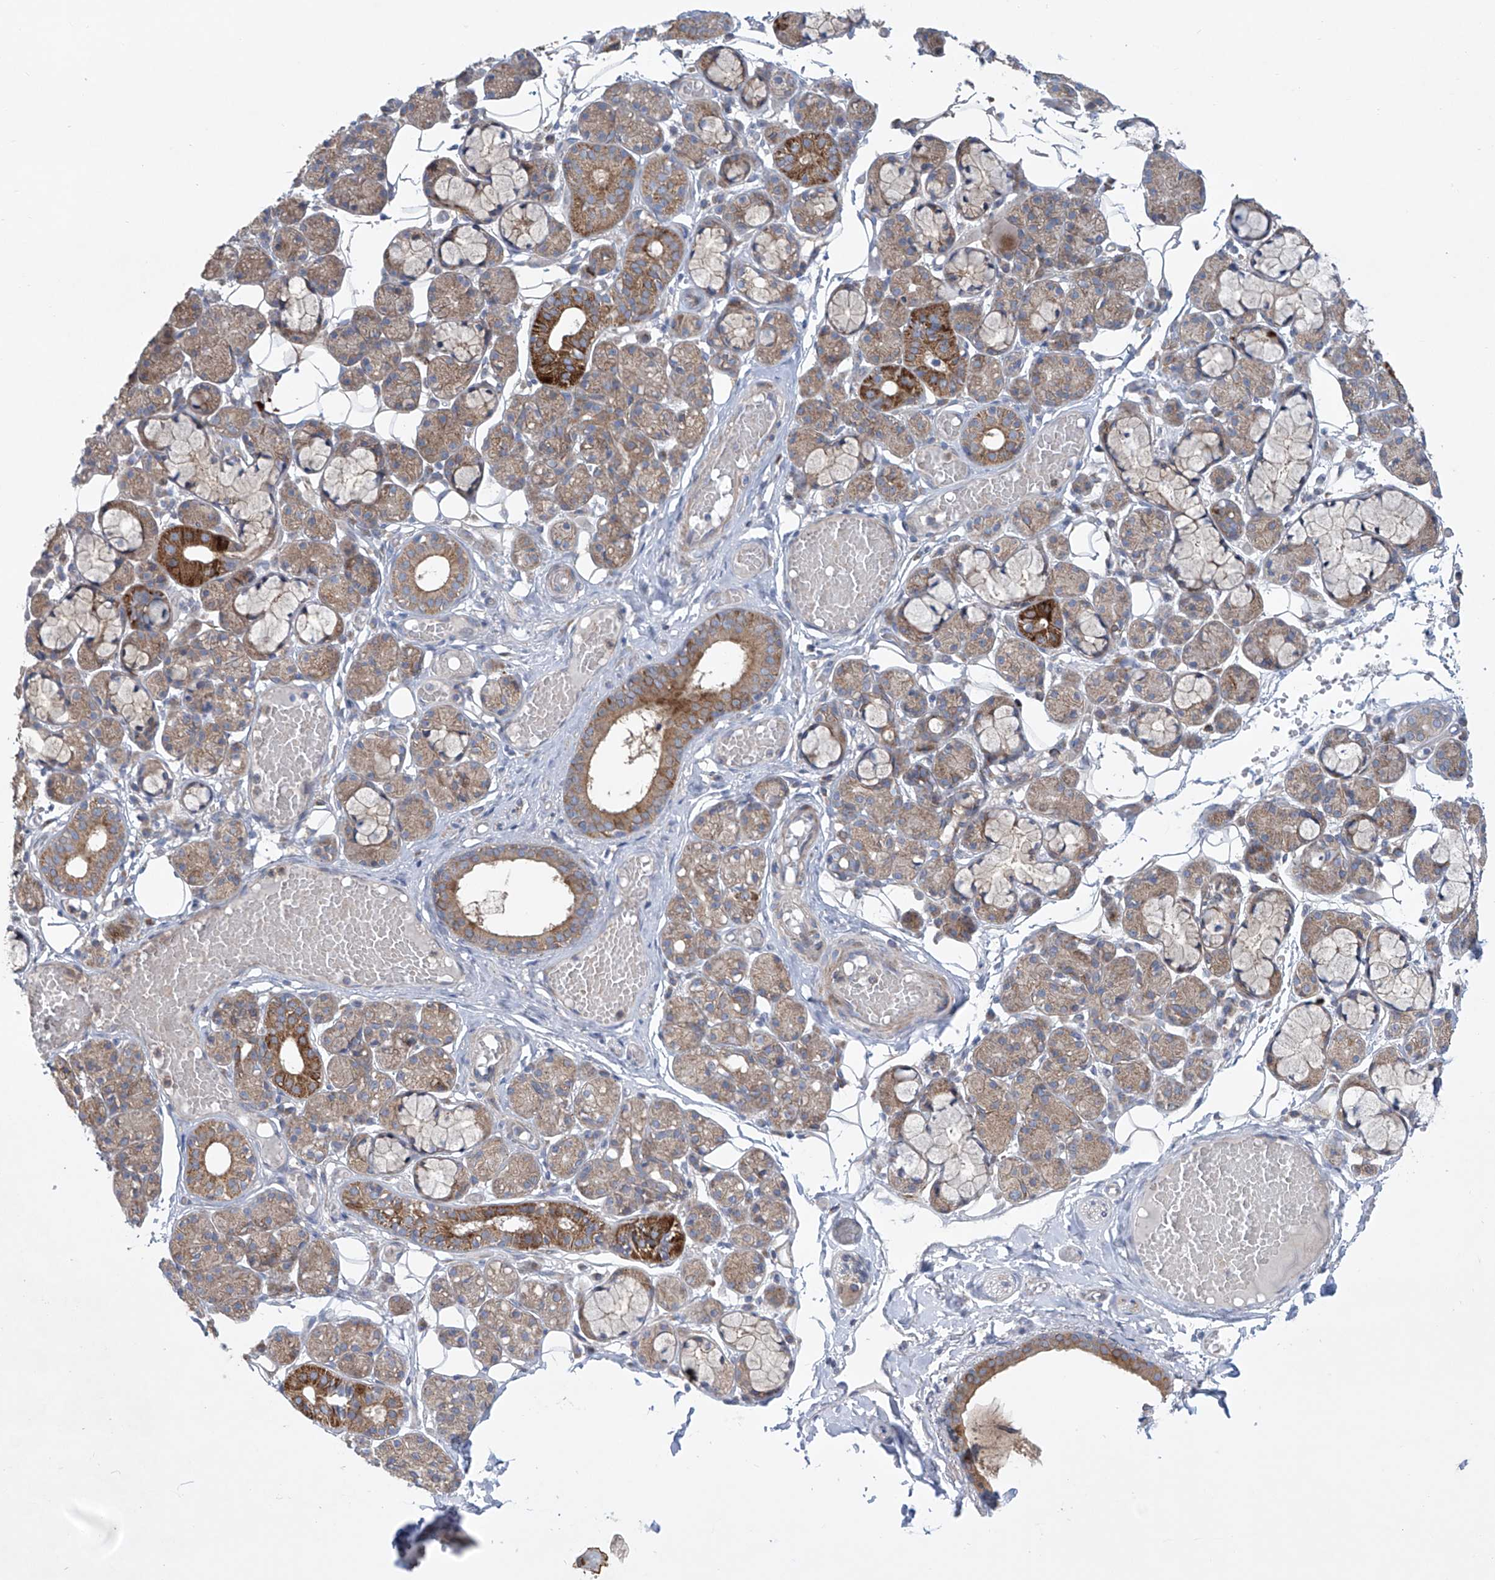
{"staining": {"intensity": "strong", "quantity": "<25%", "location": "cytoplasmic/membranous"}, "tissue": "salivary gland", "cell_type": "Glandular cells", "image_type": "normal", "snomed": [{"axis": "morphology", "description": "Normal tissue, NOS"}, {"axis": "topography", "description": "Salivary gland"}], "caption": "Immunohistochemistry (IHC) photomicrograph of benign human salivary gland stained for a protein (brown), which demonstrates medium levels of strong cytoplasmic/membranous staining in about <25% of glandular cells.", "gene": "KLC4", "patient": {"sex": "male", "age": 63}}